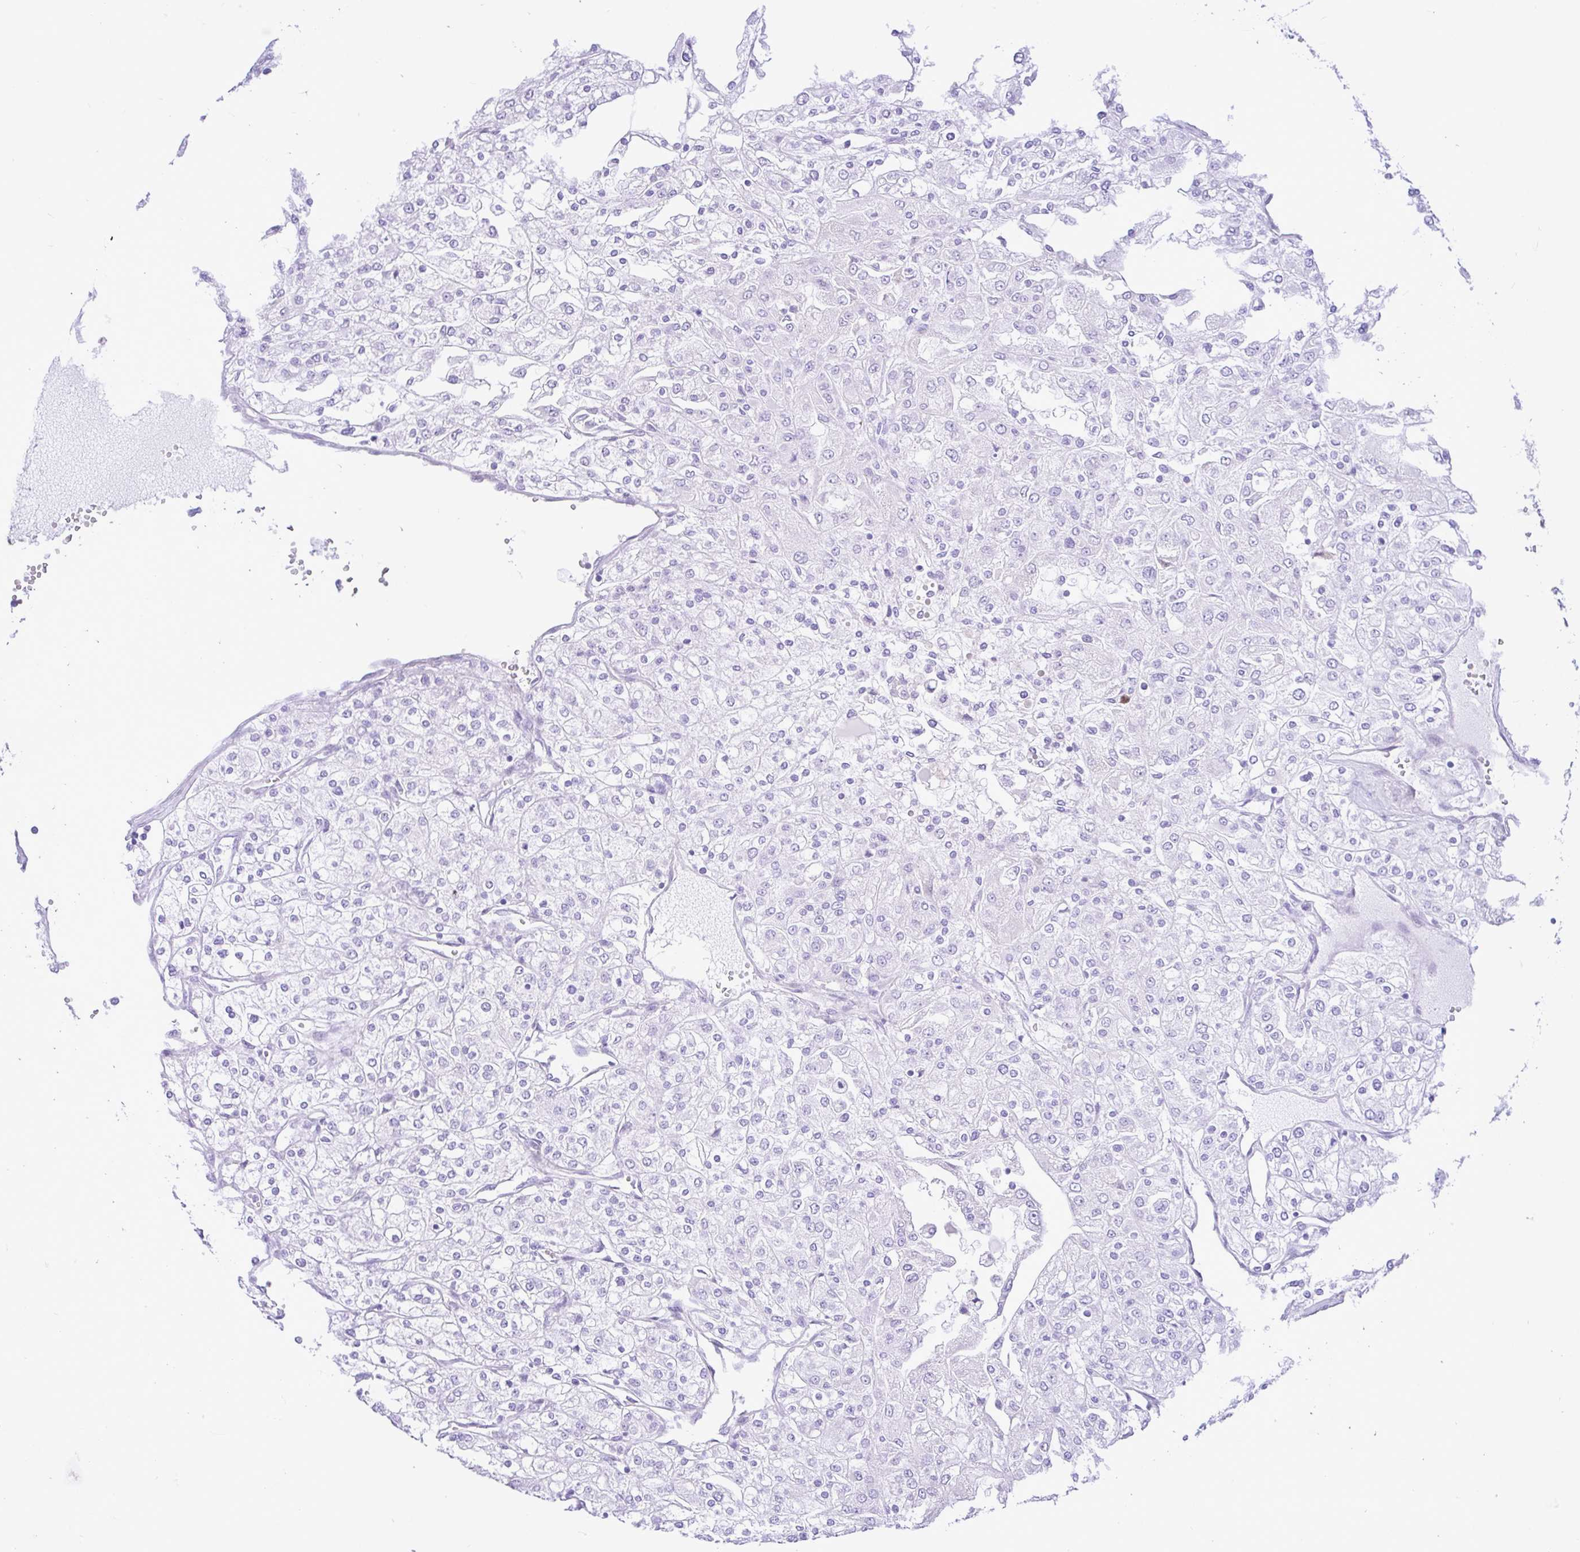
{"staining": {"intensity": "negative", "quantity": "none", "location": "none"}, "tissue": "renal cancer", "cell_type": "Tumor cells", "image_type": "cancer", "snomed": [{"axis": "morphology", "description": "Adenocarcinoma, NOS"}, {"axis": "topography", "description": "Kidney"}], "caption": "A micrograph of human renal adenocarcinoma is negative for staining in tumor cells. (Brightfield microscopy of DAB (3,3'-diaminobenzidine) immunohistochemistry (IHC) at high magnification).", "gene": "REEP1", "patient": {"sex": "male", "age": 80}}